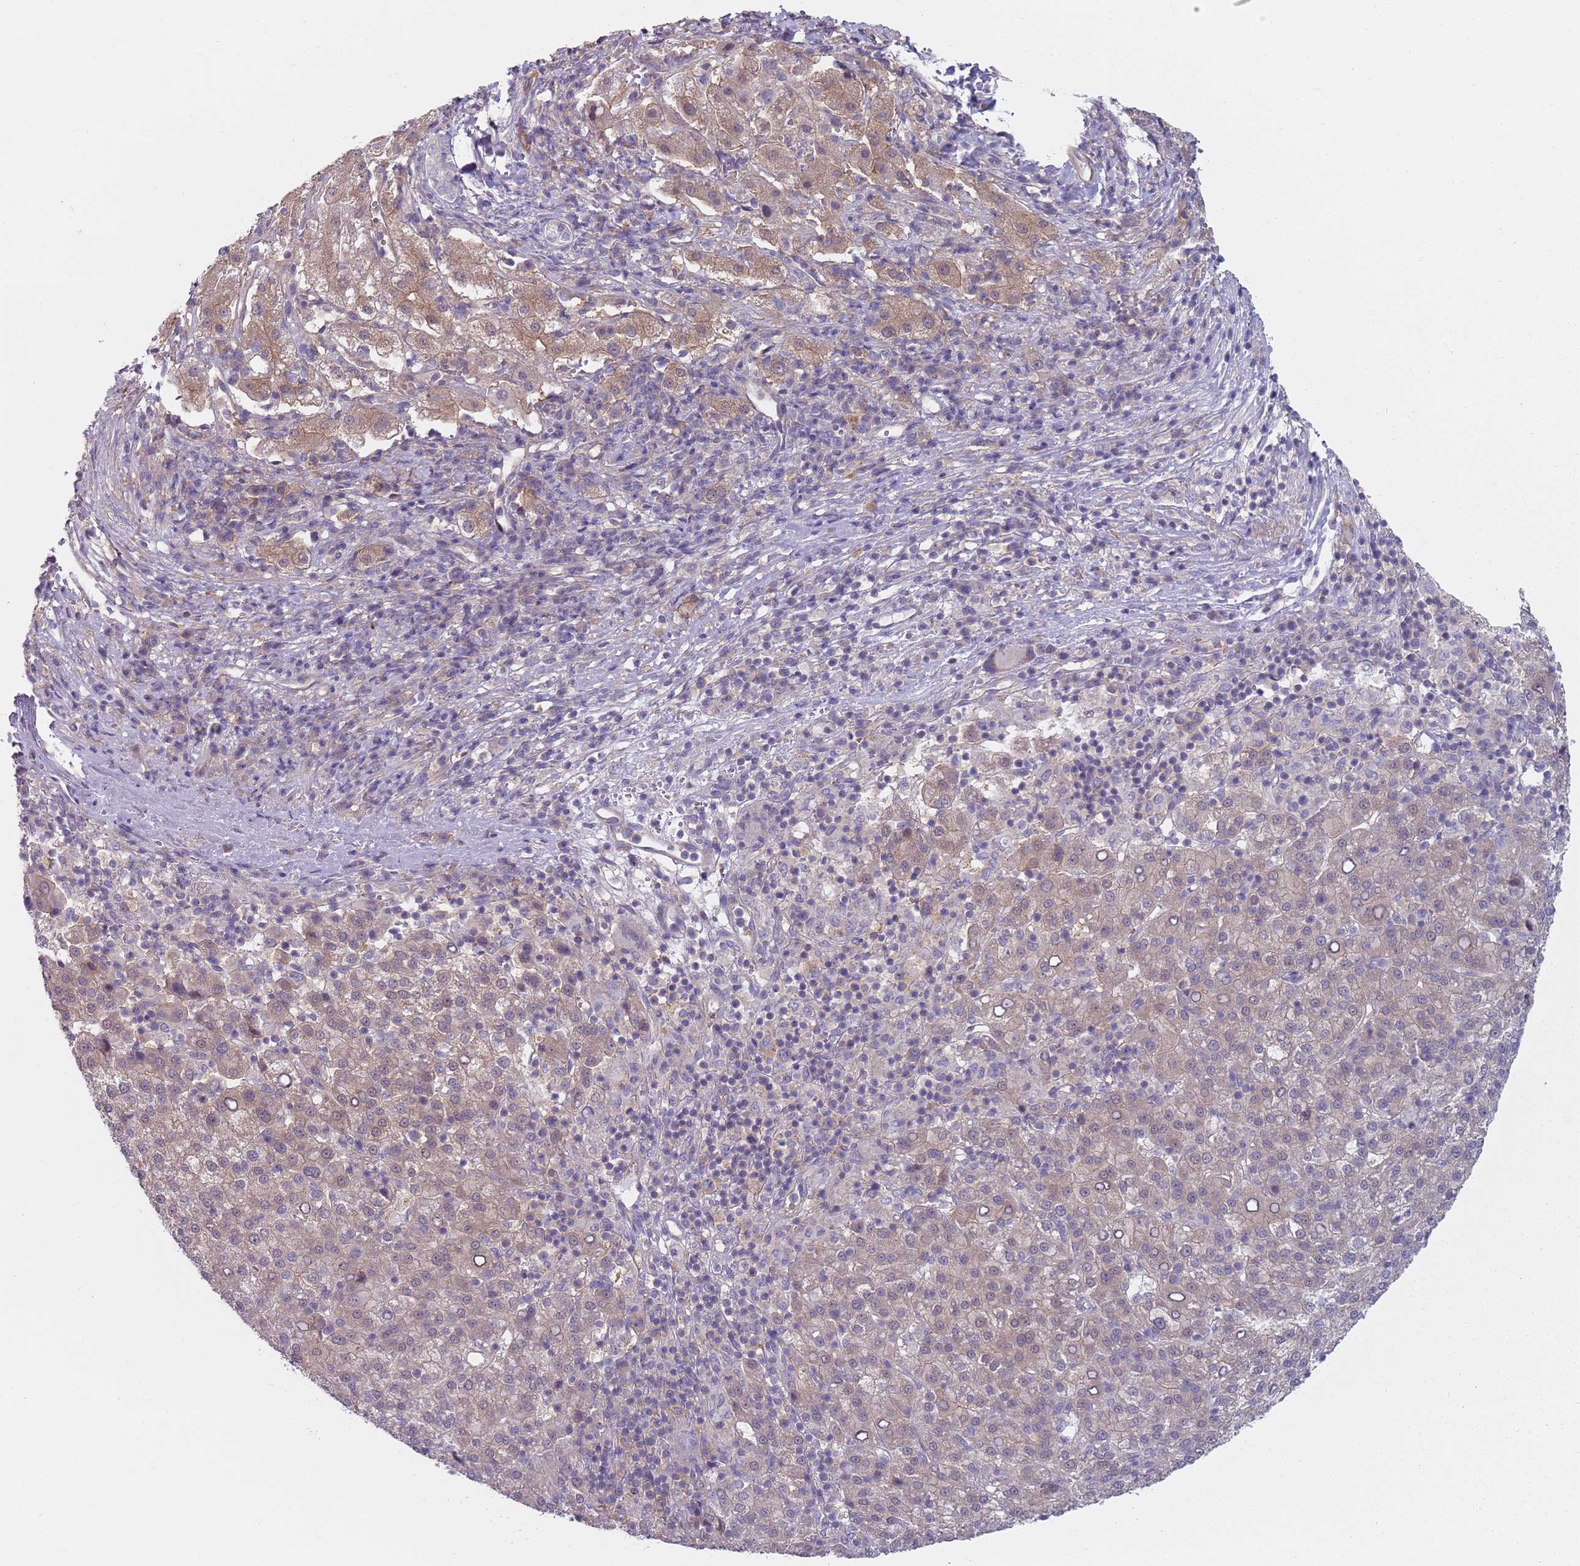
{"staining": {"intensity": "weak", "quantity": "25%-75%", "location": "cytoplasmic/membranous"}, "tissue": "liver cancer", "cell_type": "Tumor cells", "image_type": "cancer", "snomed": [{"axis": "morphology", "description": "Carcinoma, Hepatocellular, NOS"}, {"axis": "topography", "description": "Liver"}], "caption": "The histopathology image demonstrates staining of liver cancer (hepatocellular carcinoma), revealing weak cytoplasmic/membranous protein expression (brown color) within tumor cells.", "gene": "SLC26A6", "patient": {"sex": "female", "age": 58}}